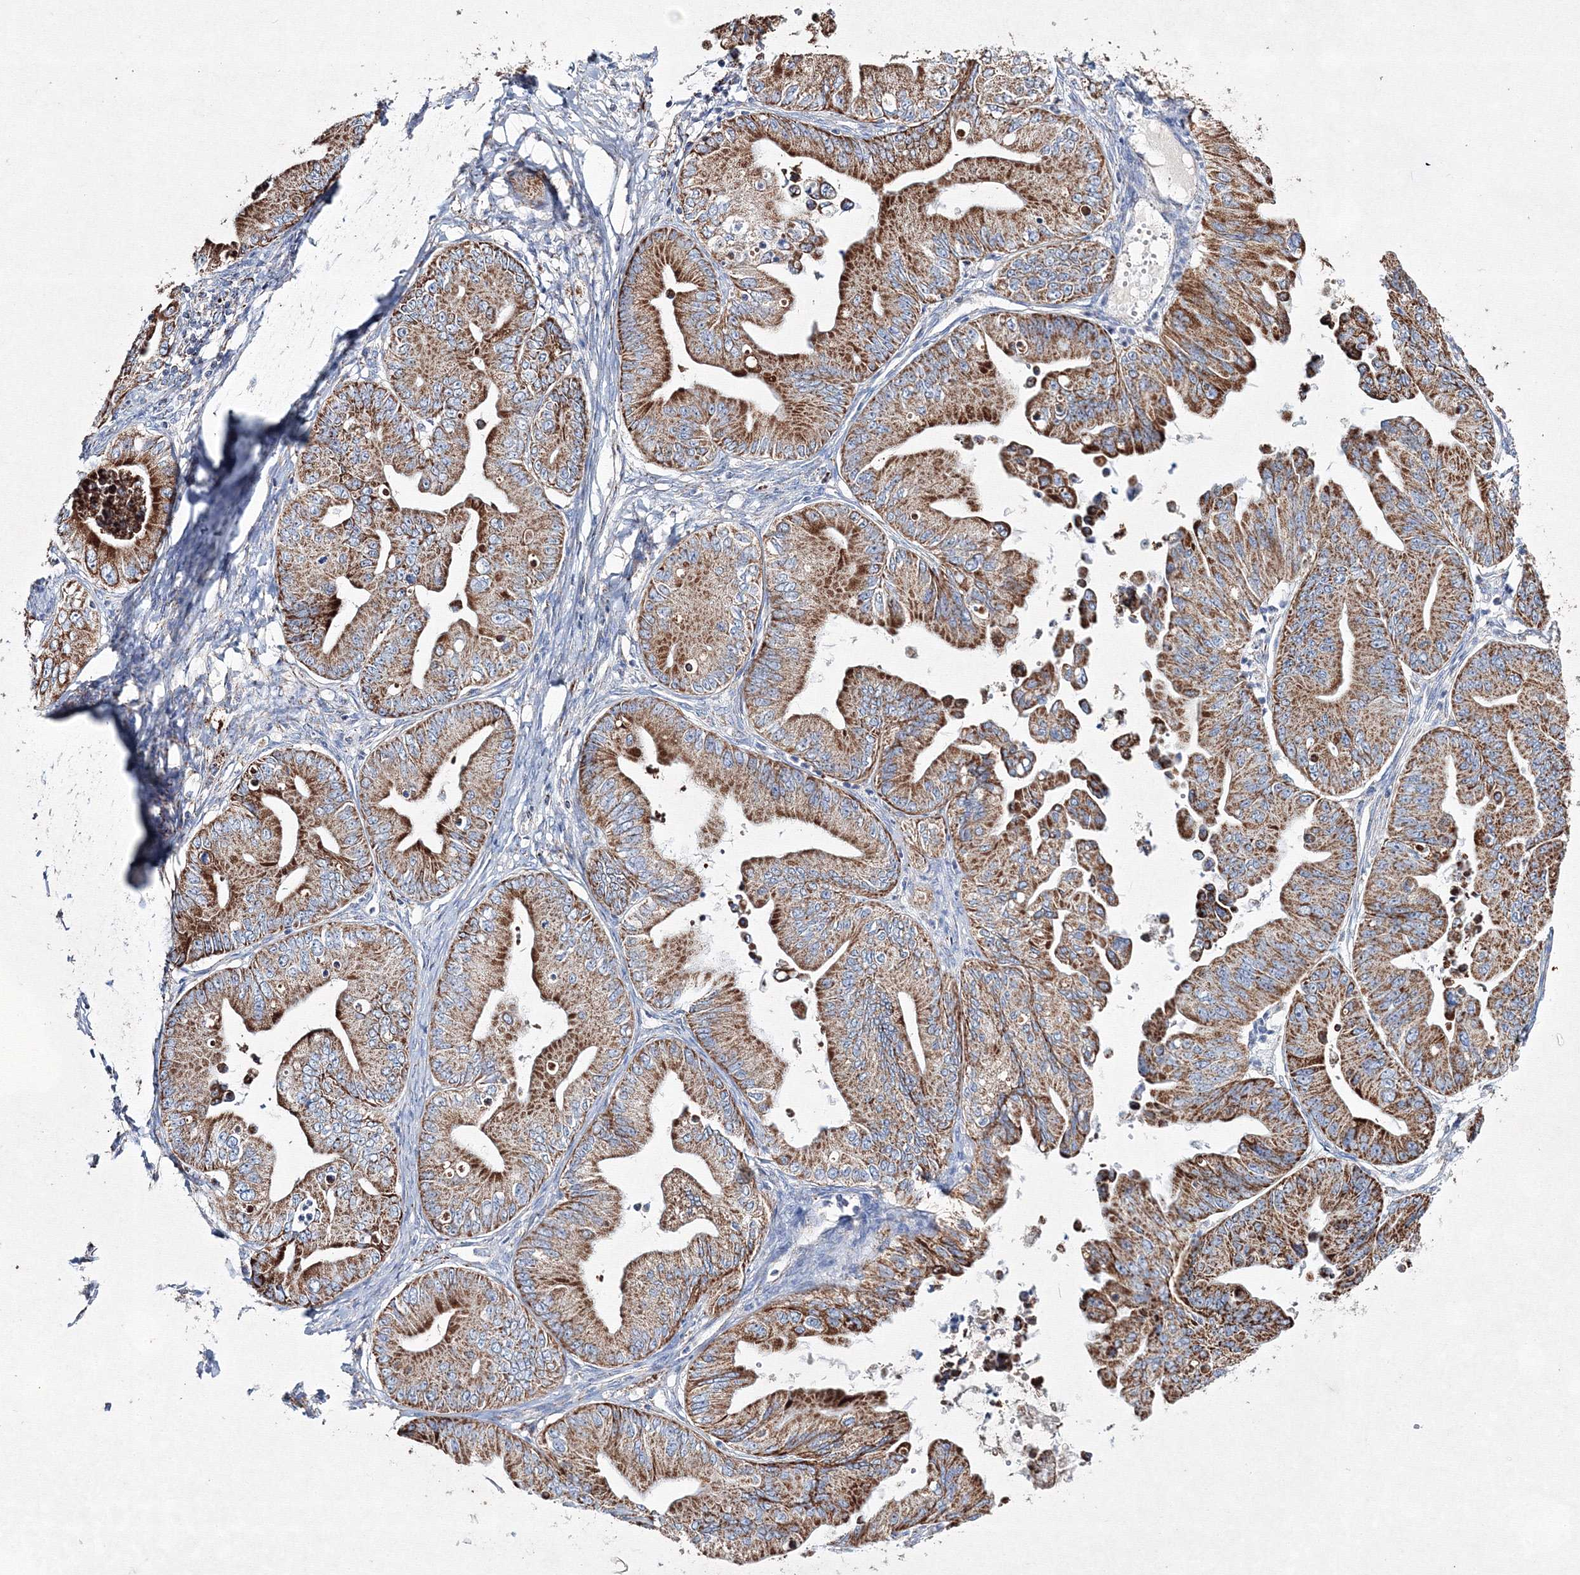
{"staining": {"intensity": "moderate", "quantity": ">75%", "location": "cytoplasmic/membranous"}, "tissue": "ovarian cancer", "cell_type": "Tumor cells", "image_type": "cancer", "snomed": [{"axis": "morphology", "description": "Cystadenocarcinoma, mucinous, NOS"}, {"axis": "topography", "description": "Ovary"}], "caption": "This micrograph displays immunohistochemistry (IHC) staining of mucinous cystadenocarcinoma (ovarian), with medium moderate cytoplasmic/membranous positivity in about >75% of tumor cells.", "gene": "IGSF9", "patient": {"sex": "female", "age": 71}}